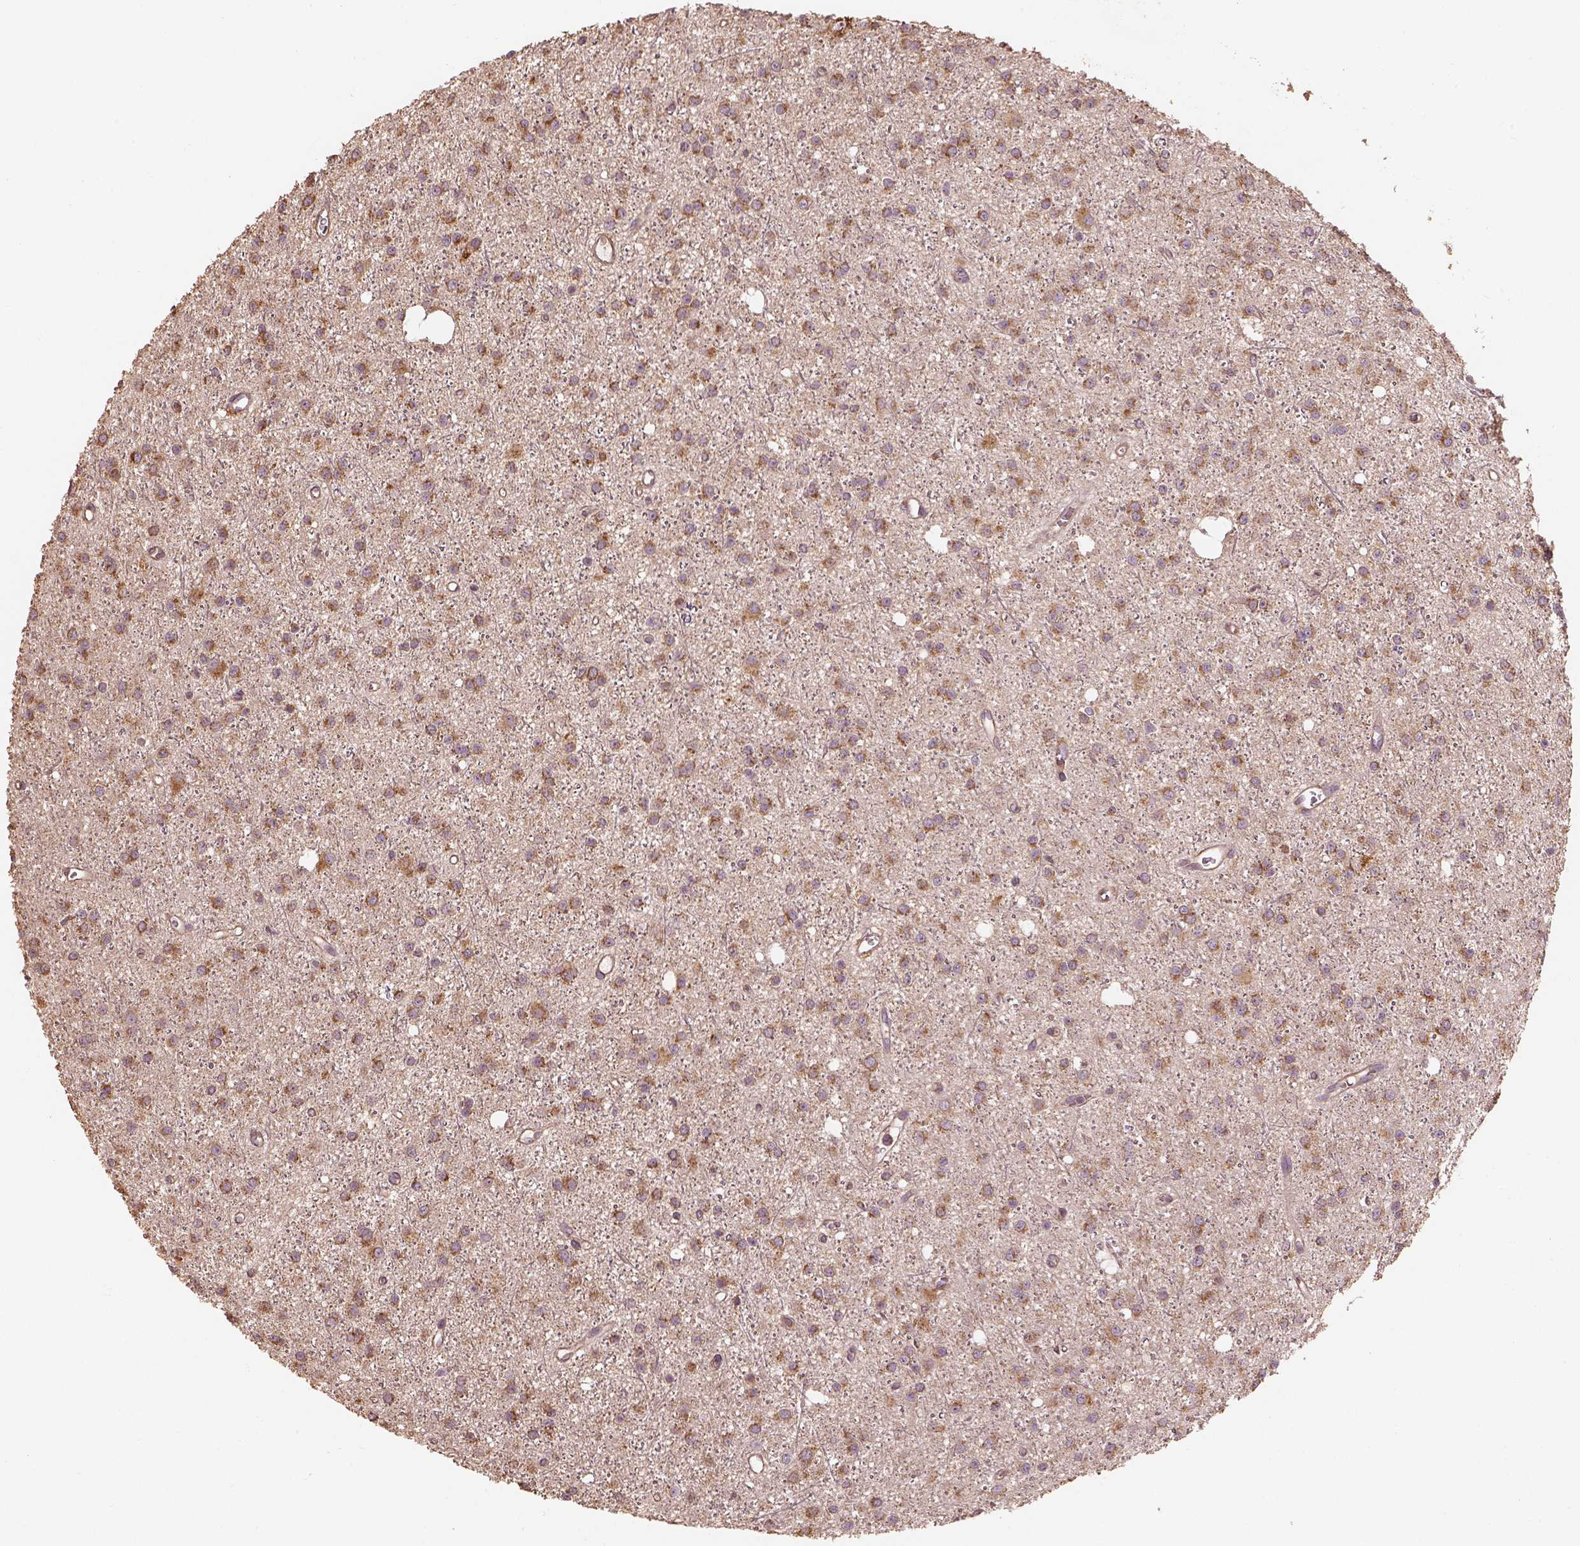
{"staining": {"intensity": "strong", "quantity": ">75%", "location": "cytoplasmic/membranous"}, "tissue": "glioma", "cell_type": "Tumor cells", "image_type": "cancer", "snomed": [{"axis": "morphology", "description": "Glioma, malignant, Low grade"}, {"axis": "topography", "description": "Brain"}], "caption": "High-magnification brightfield microscopy of low-grade glioma (malignant) stained with DAB (brown) and counterstained with hematoxylin (blue). tumor cells exhibit strong cytoplasmic/membranous expression is appreciated in about>75% of cells.", "gene": "AP1B1", "patient": {"sex": "male", "age": 27}}